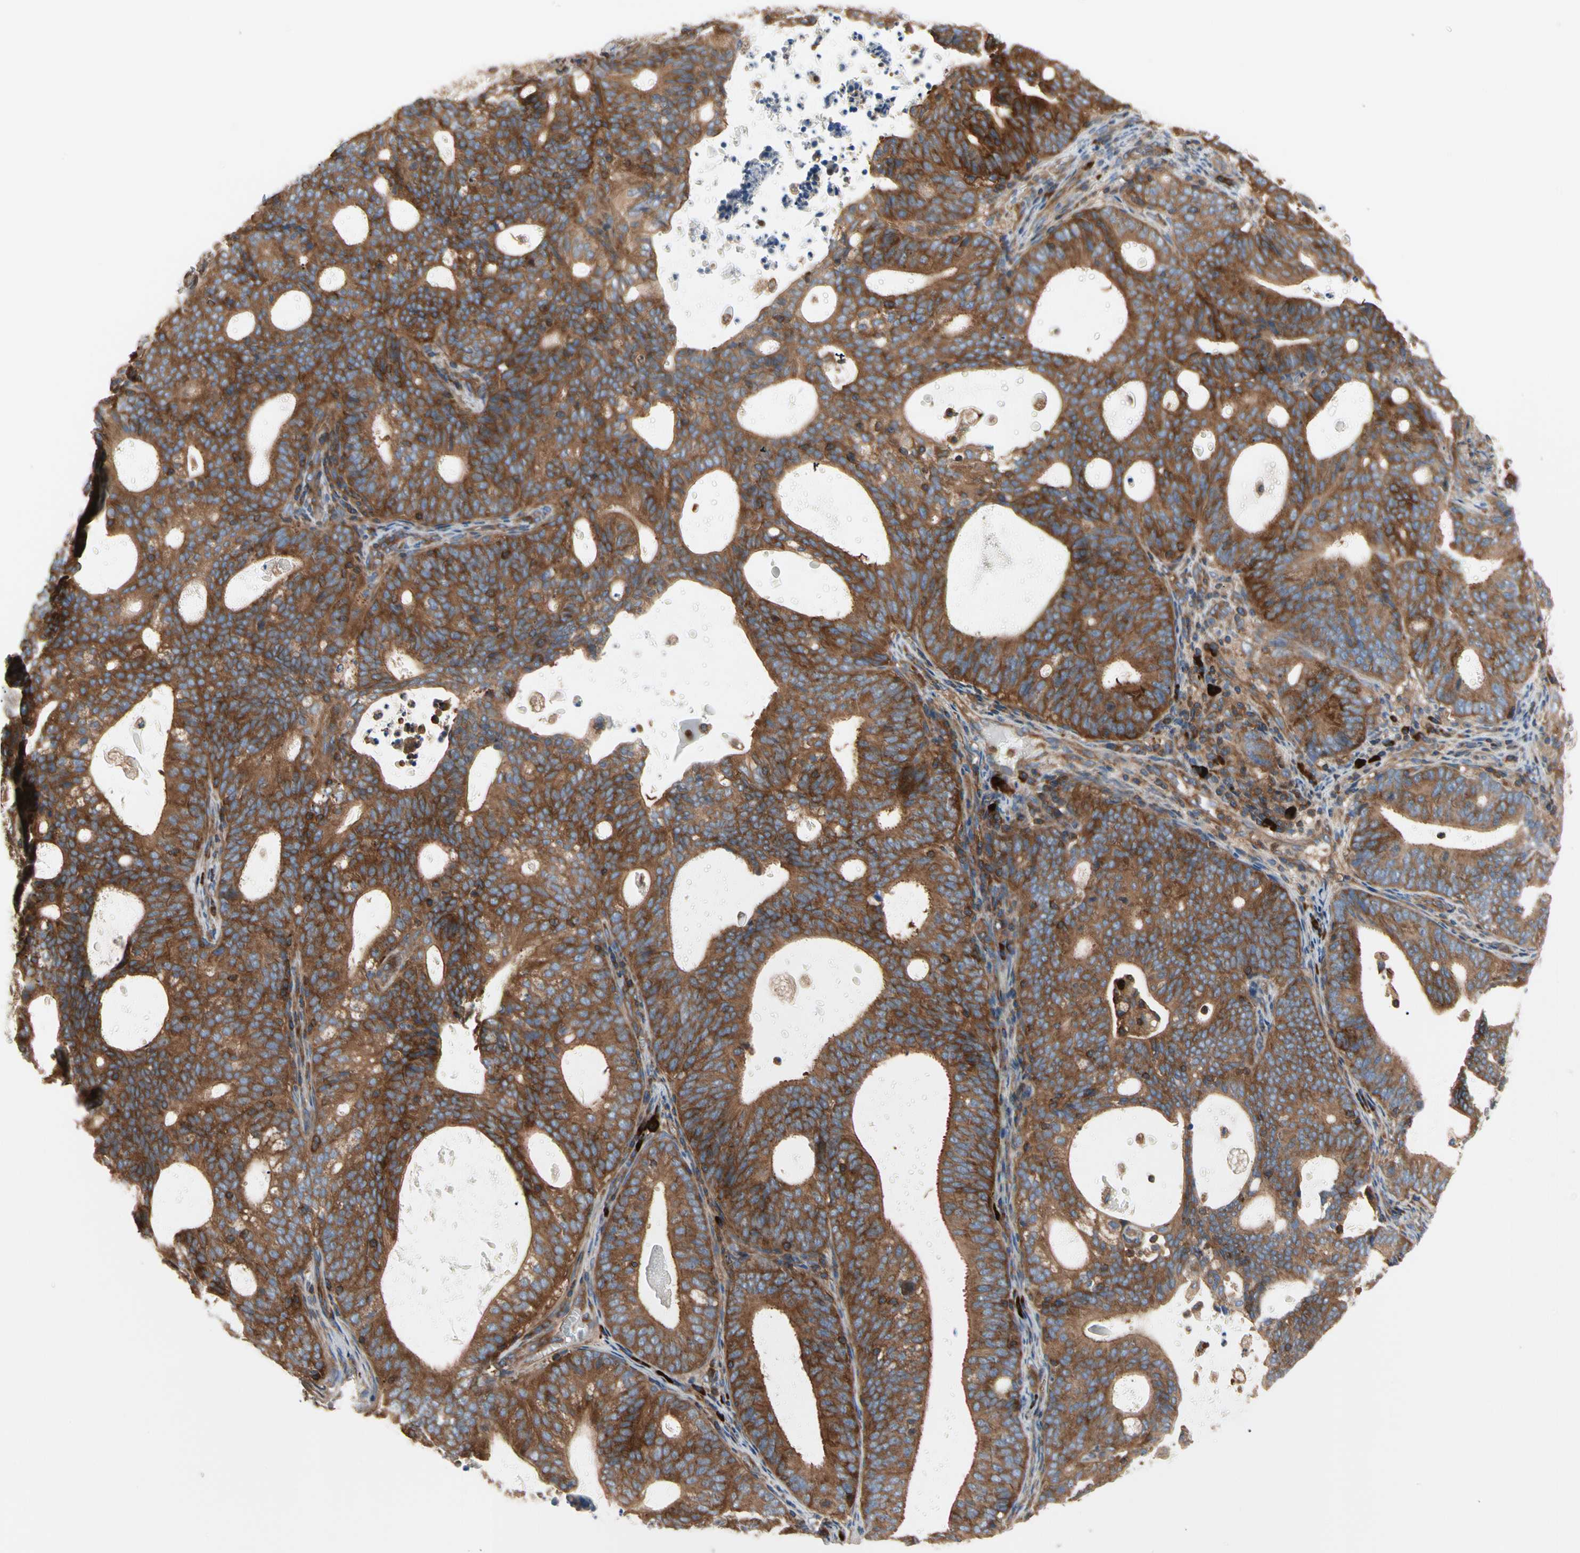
{"staining": {"intensity": "strong", "quantity": ">75%", "location": "cytoplasmic/membranous"}, "tissue": "endometrial cancer", "cell_type": "Tumor cells", "image_type": "cancer", "snomed": [{"axis": "morphology", "description": "Adenocarcinoma, NOS"}, {"axis": "topography", "description": "Uterus"}], "caption": "An image showing strong cytoplasmic/membranous expression in approximately >75% of tumor cells in adenocarcinoma (endometrial), as visualized by brown immunohistochemical staining.", "gene": "ROCK1", "patient": {"sex": "female", "age": 83}}